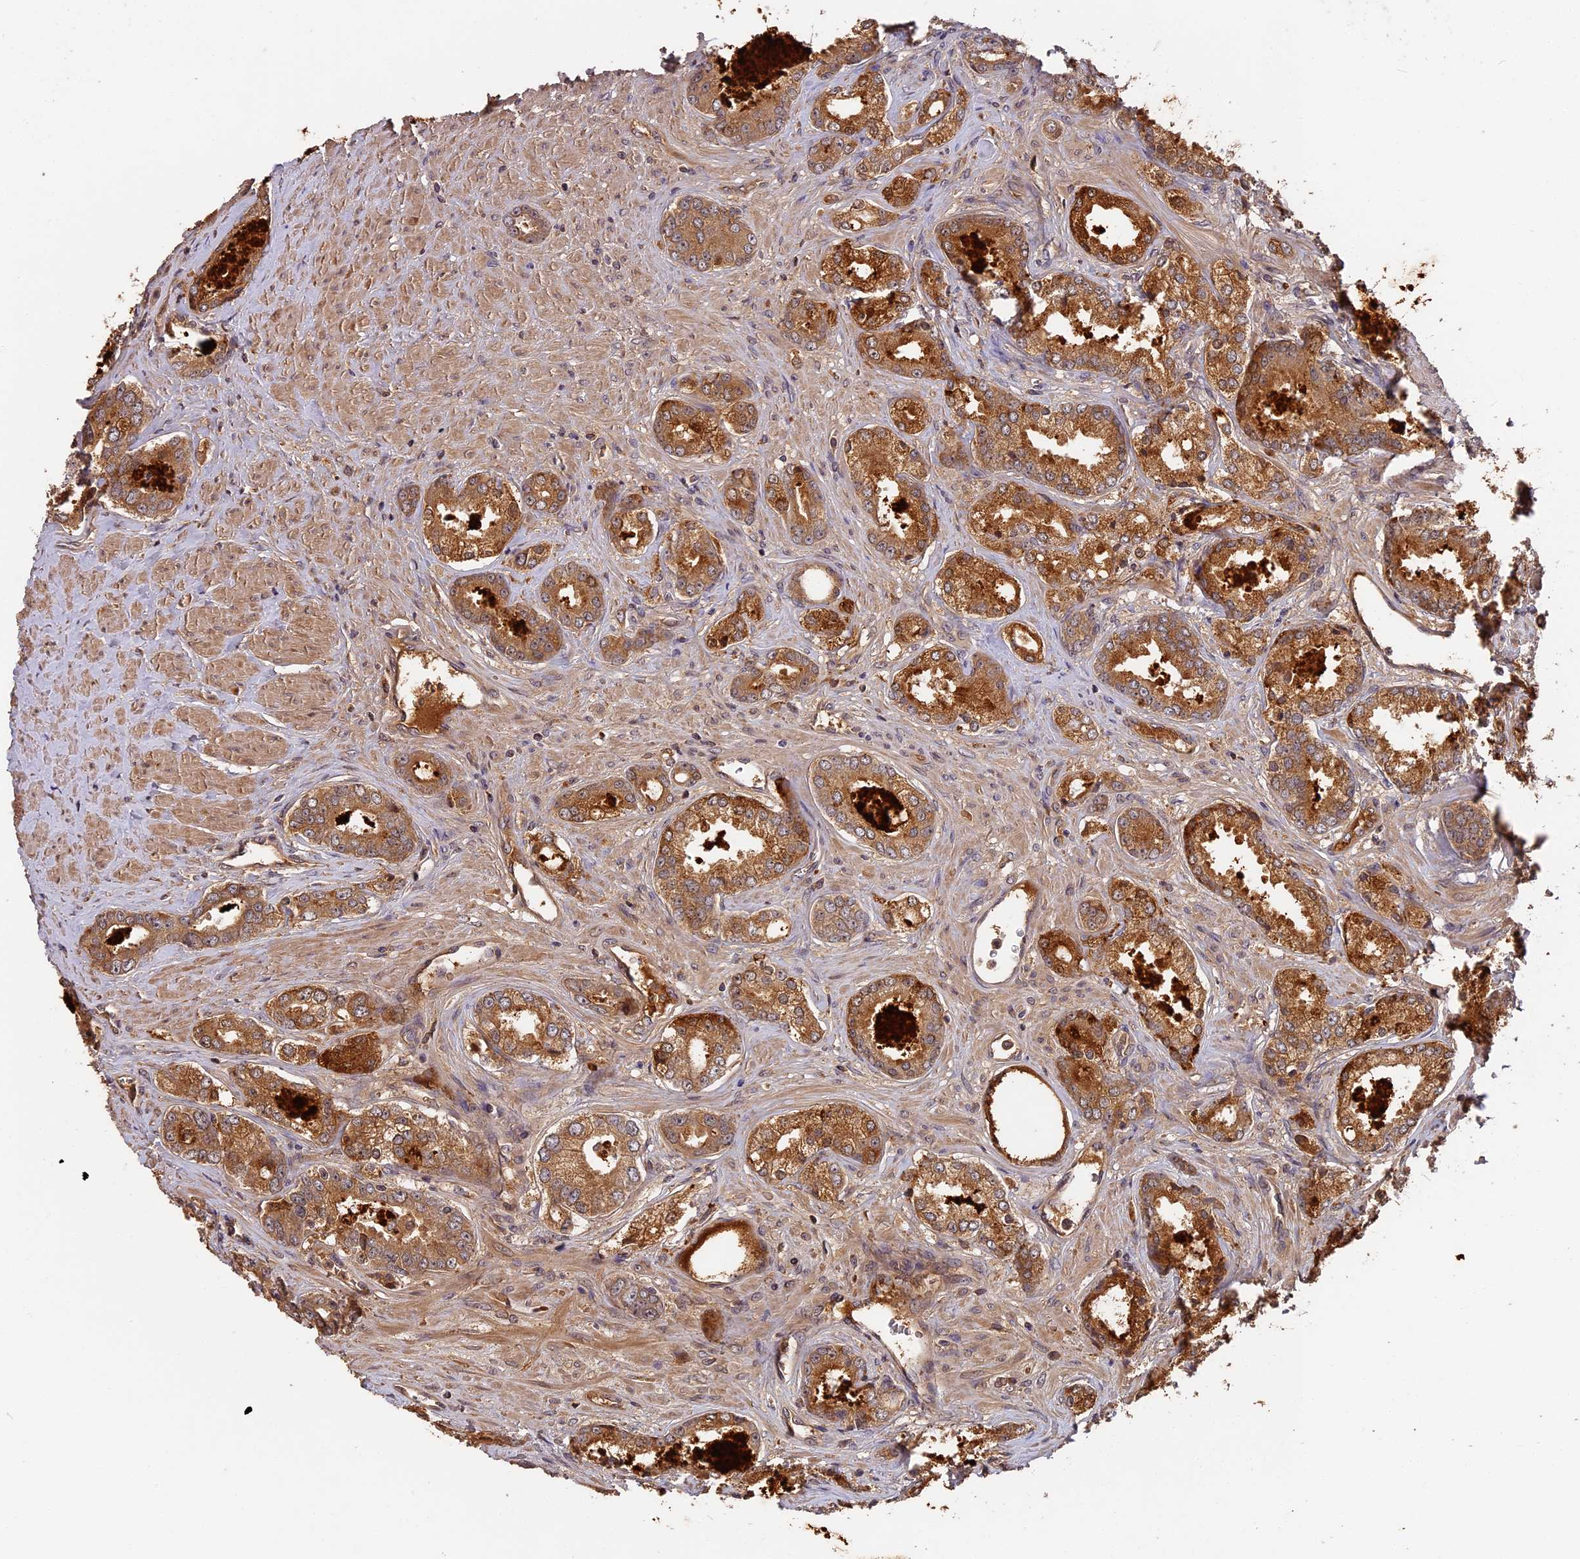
{"staining": {"intensity": "moderate", "quantity": ">75%", "location": "cytoplasmic/membranous"}, "tissue": "prostate cancer", "cell_type": "Tumor cells", "image_type": "cancer", "snomed": [{"axis": "morphology", "description": "Adenocarcinoma, Low grade"}, {"axis": "topography", "description": "Prostate"}], "caption": "Immunohistochemistry (IHC) micrograph of neoplastic tissue: human prostate cancer (low-grade adenocarcinoma) stained using immunohistochemistry exhibits medium levels of moderate protein expression localized specifically in the cytoplasmic/membranous of tumor cells, appearing as a cytoplasmic/membranous brown color.", "gene": "ITIH1", "patient": {"sex": "male", "age": 68}}